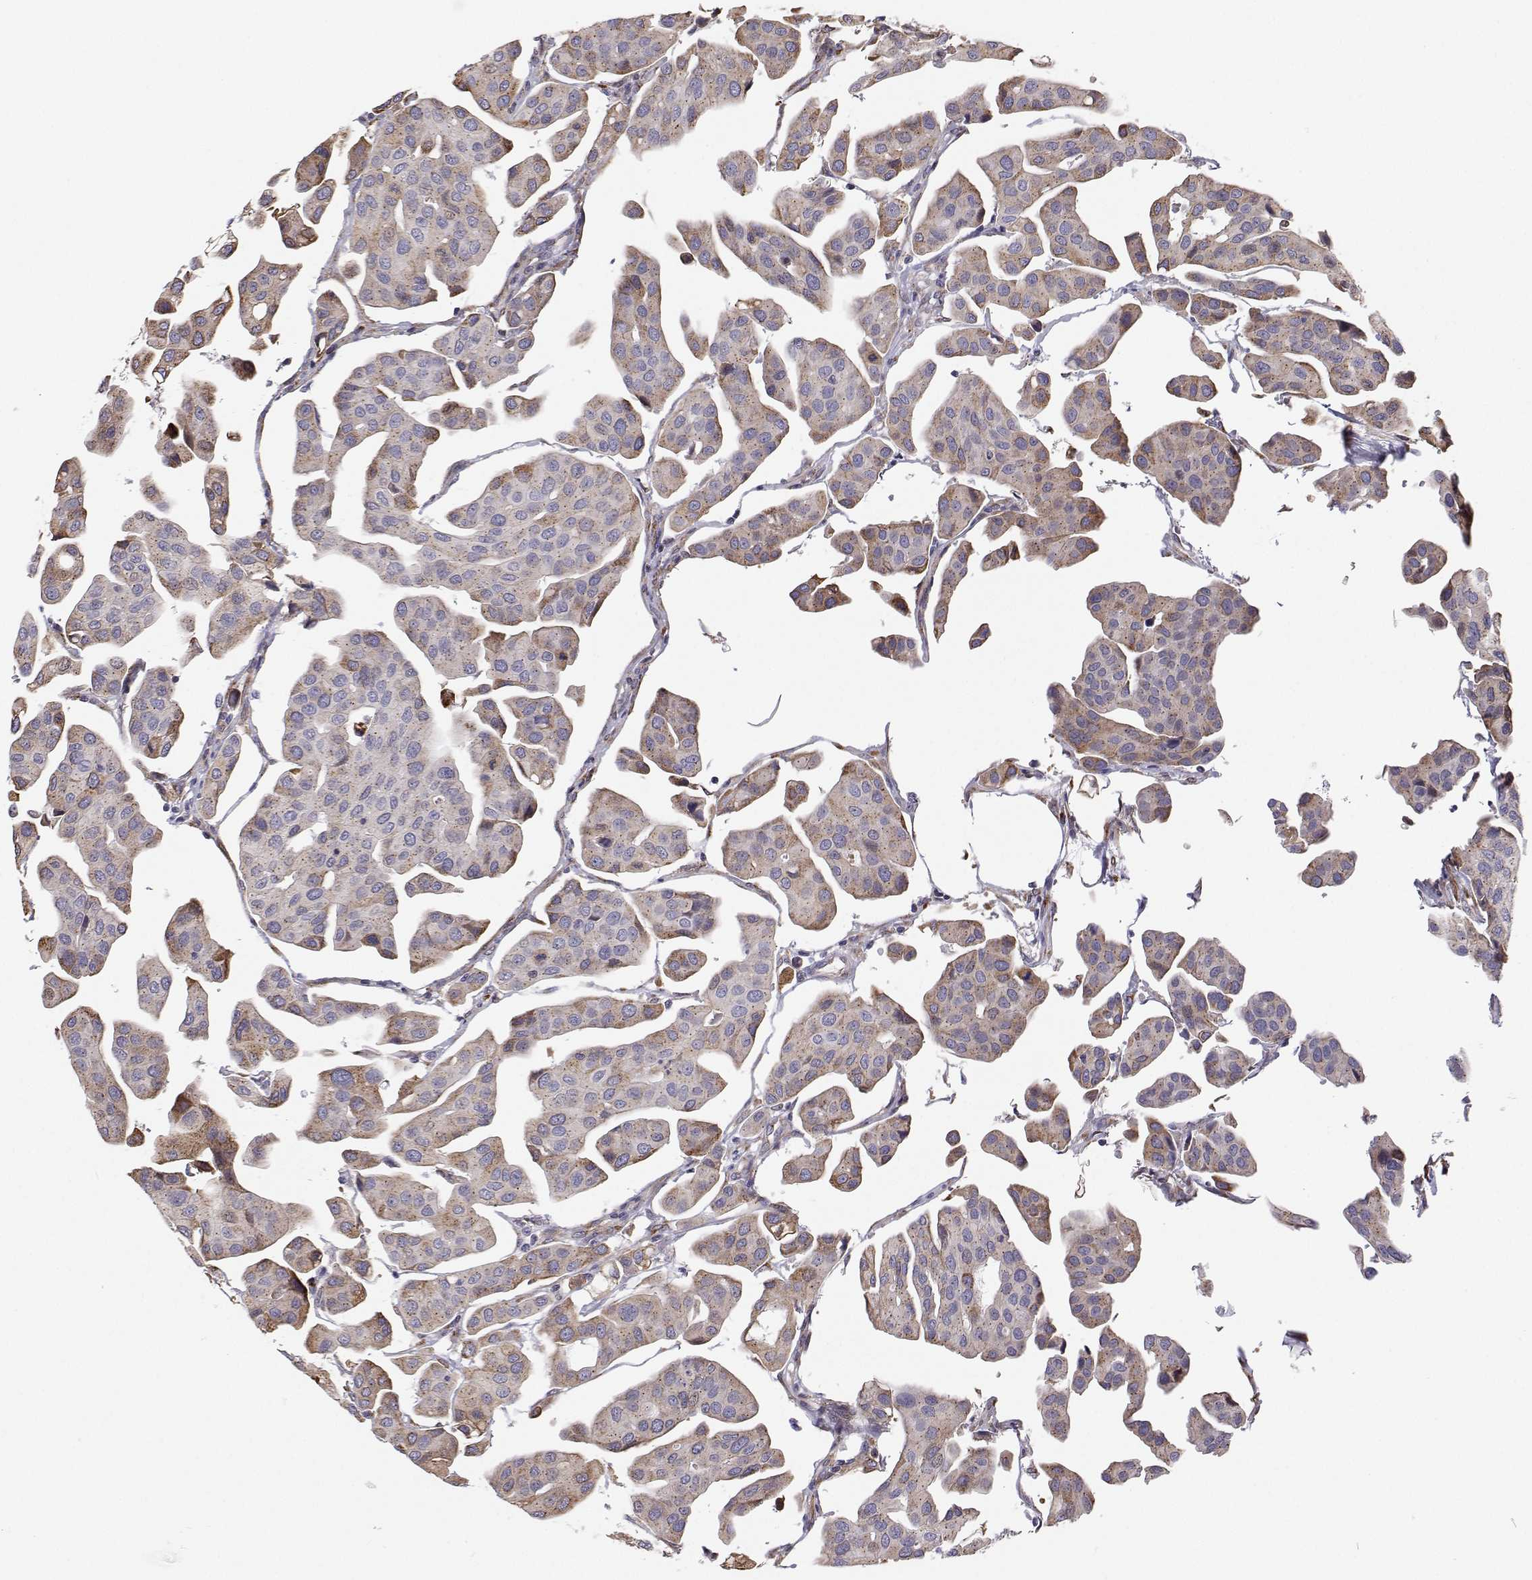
{"staining": {"intensity": "weak", "quantity": "25%-75%", "location": "cytoplasmic/membranous"}, "tissue": "renal cancer", "cell_type": "Tumor cells", "image_type": "cancer", "snomed": [{"axis": "morphology", "description": "Adenocarcinoma, NOS"}, {"axis": "topography", "description": "Urinary bladder"}], "caption": "A low amount of weak cytoplasmic/membranous expression is appreciated in approximately 25%-75% of tumor cells in adenocarcinoma (renal) tissue. (brown staining indicates protein expression, while blue staining denotes nuclei).", "gene": "STARD13", "patient": {"sex": "male", "age": 61}}